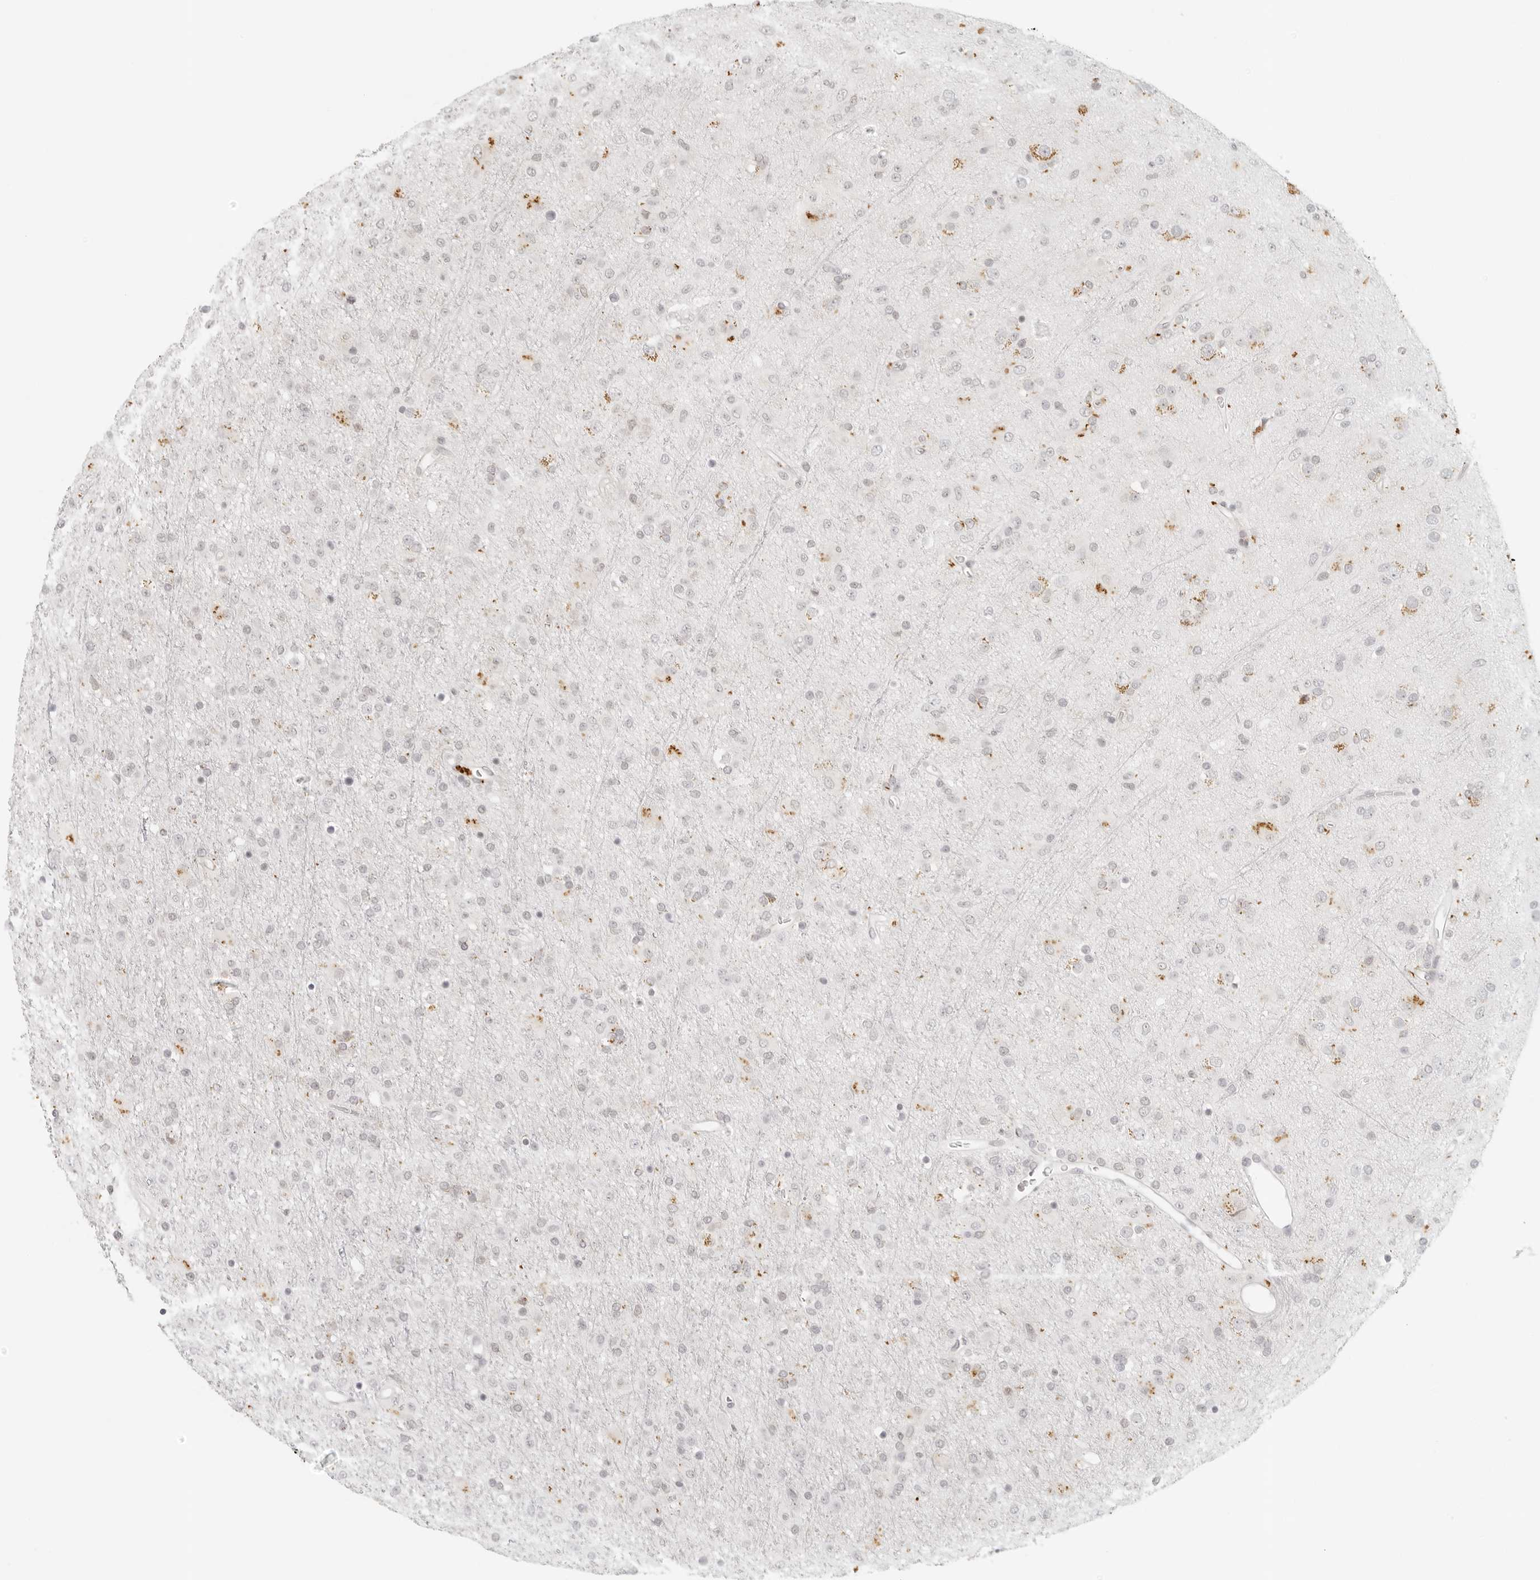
{"staining": {"intensity": "negative", "quantity": "none", "location": "none"}, "tissue": "glioma", "cell_type": "Tumor cells", "image_type": "cancer", "snomed": [{"axis": "morphology", "description": "Glioma, malignant, Low grade"}, {"axis": "topography", "description": "Brain"}], "caption": "Immunohistochemistry image of glioma stained for a protein (brown), which reveals no expression in tumor cells.", "gene": "ZNF678", "patient": {"sex": "male", "age": 65}}